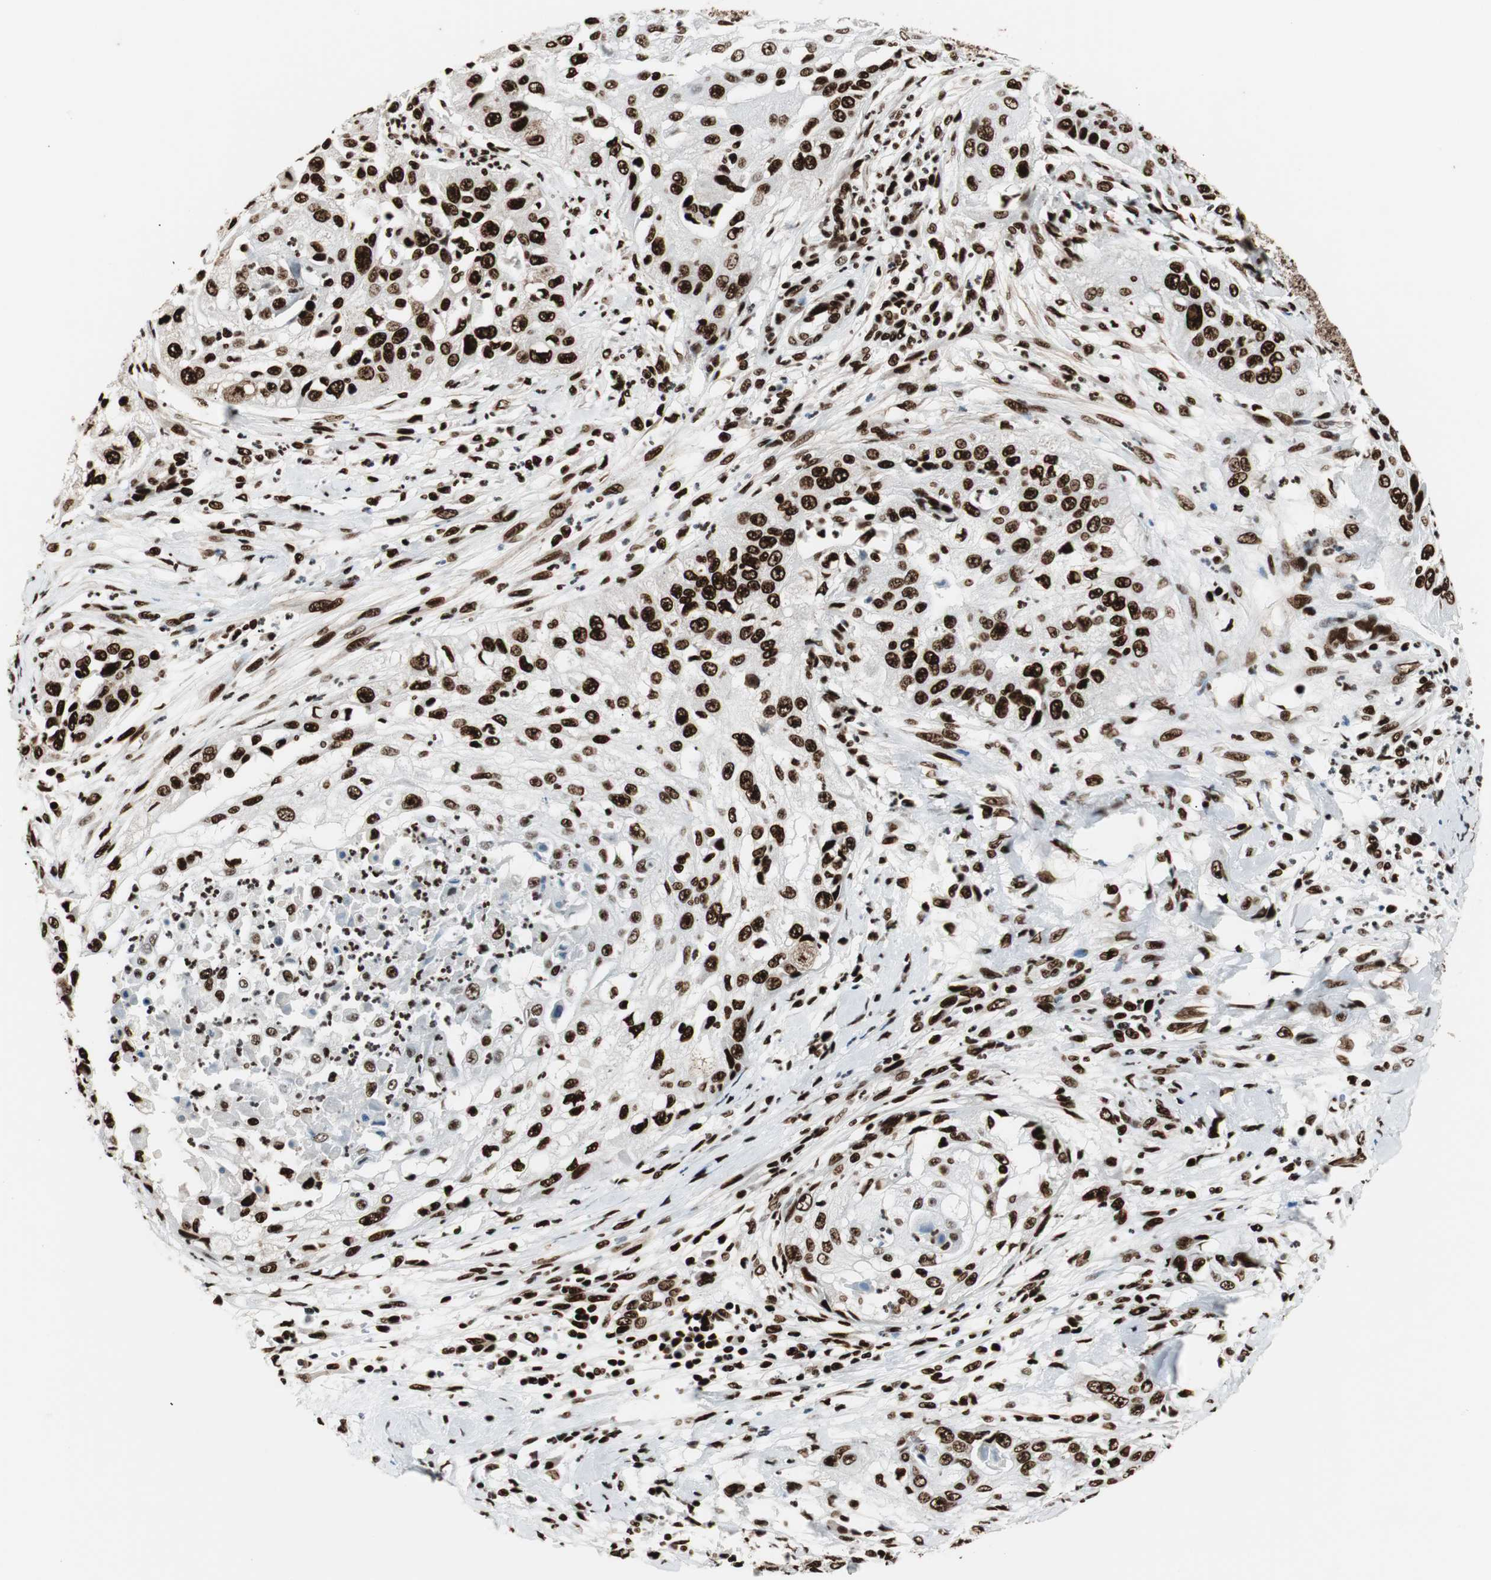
{"staining": {"intensity": "strong", "quantity": ">75%", "location": "nuclear"}, "tissue": "cervical cancer", "cell_type": "Tumor cells", "image_type": "cancer", "snomed": [{"axis": "morphology", "description": "Squamous cell carcinoma, NOS"}, {"axis": "topography", "description": "Cervix"}], "caption": "Immunohistochemical staining of cervical cancer (squamous cell carcinoma) displays high levels of strong nuclear expression in approximately >75% of tumor cells. The staining was performed using DAB (3,3'-diaminobenzidine), with brown indicating positive protein expression. Nuclei are stained blue with hematoxylin.", "gene": "MTA2", "patient": {"sex": "female", "age": 64}}